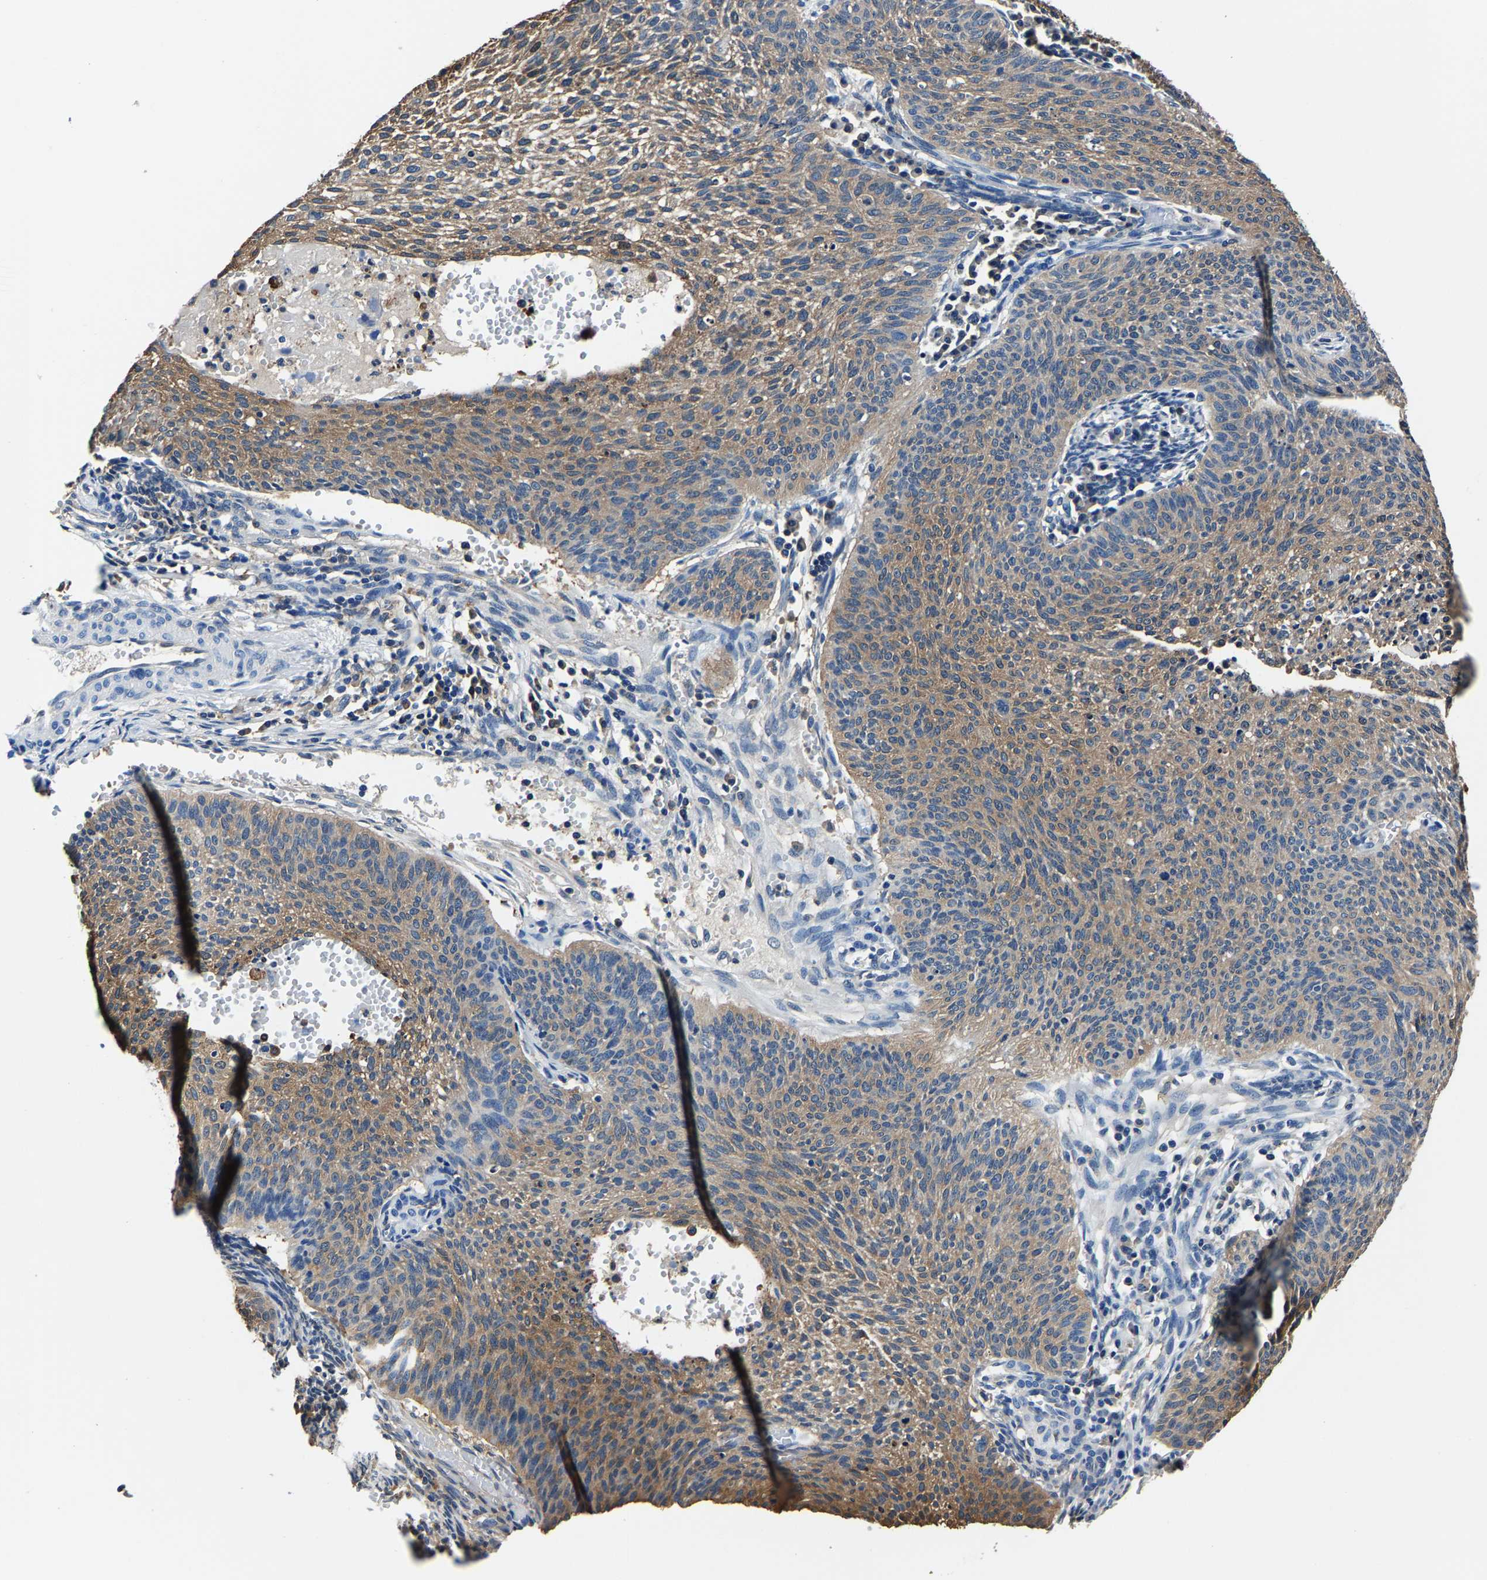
{"staining": {"intensity": "moderate", "quantity": ">75%", "location": "cytoplasmic/membranous"}, "tissue": "cervical cancer", "cell_type": "Tumor cells", "image_type": "cancer", "snomed": [{"axis": "morphology", "description": "Squamous cell carcinoma, NOS"}, {"axis": "topography", "description": "Cervix"}], "caption": "Immunohistochemical staining of human squamous cell carcinoma (cervical) displays medium levels of moderate cytoplasmic/membranous positivity in approximately >75% of tumor cells.", "gene": "ALDOB", "patient": {"sex": "female", "age": 70}}